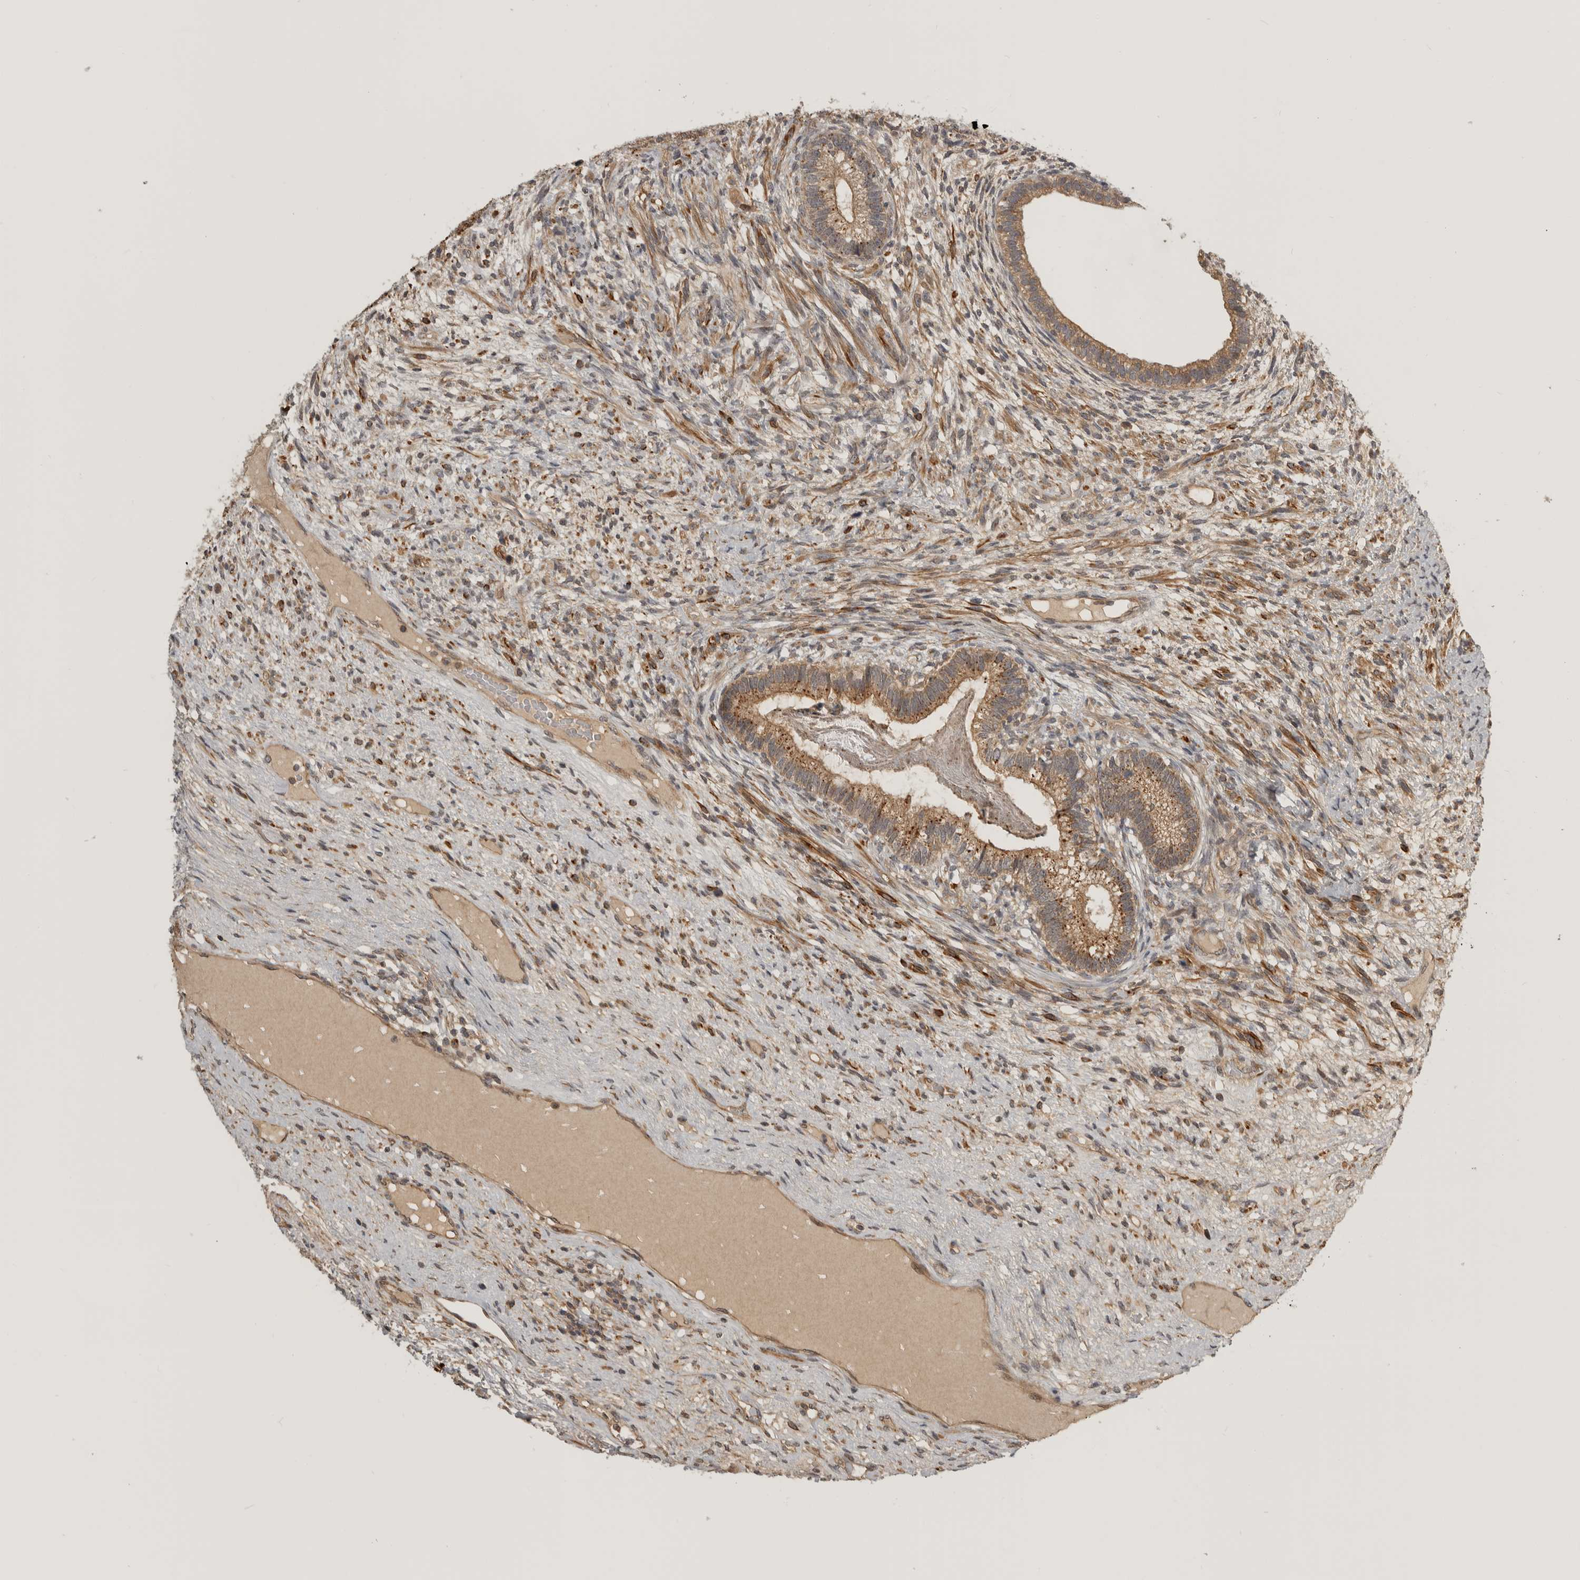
{"staining": {"intensity": "moderate", "quantity": ">75%", "location": "cytoplasmic/membranous"}, "tissue": "testis cancer", "cell_type": "Tumor cells", "image_type": "cancer", "snomed": [{"axis": "morphology", "description": "Seminoma, NOS"}, {"axis": "morphology", "description": "Carcinoma, Embryonal, NOS"}, {"axis": "topography", "description": "Testis"}], "caption": "A histopathology image of embryonal carcinoma (testis) stained for a protein shows moderate cytoplasmic/membranous brown staining in tumor cells.", "gene": "CUEDC1", "patient": {"sex": "male", "age": 28}}